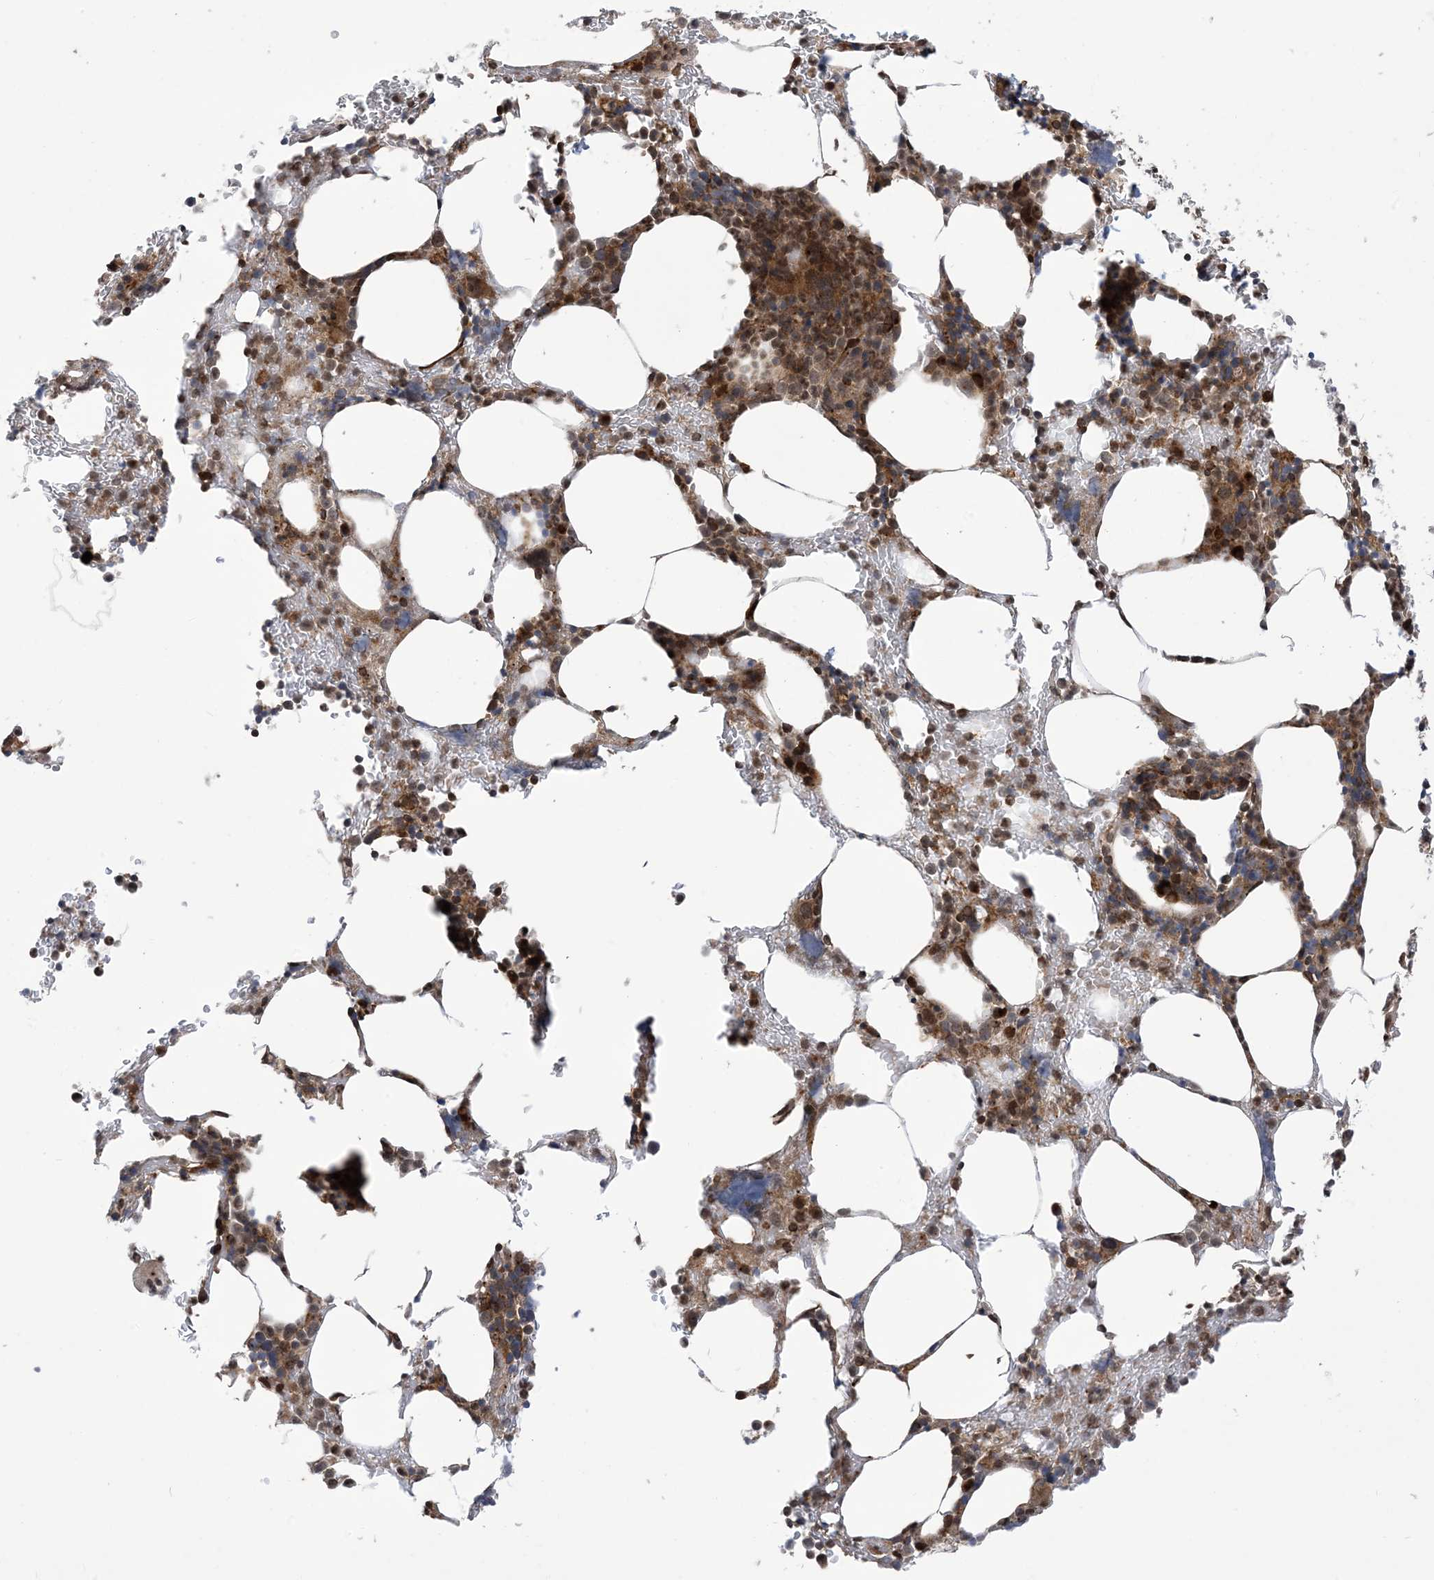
{"staining": {"intensity": "strong", "quantity": "25%-75%", "location": "cytoplasmic/membranous"}, "tissue": "bone marrow", "cell_type": "Hematopoietic cells", "image_type": "normal", "snomed": [{"axis": "morphology", "description": "Normal tissue, NOS"}, {"axis": "topography", "description": "Bone marrow"}], "caption": "Protein analysis of unremarkable bone marrow reveals strong cytoplasmic/membranous positivity in about 25%-75% of hematopoietic cells.", "gene": "CASP4", "patient": {"sex": "male"}}